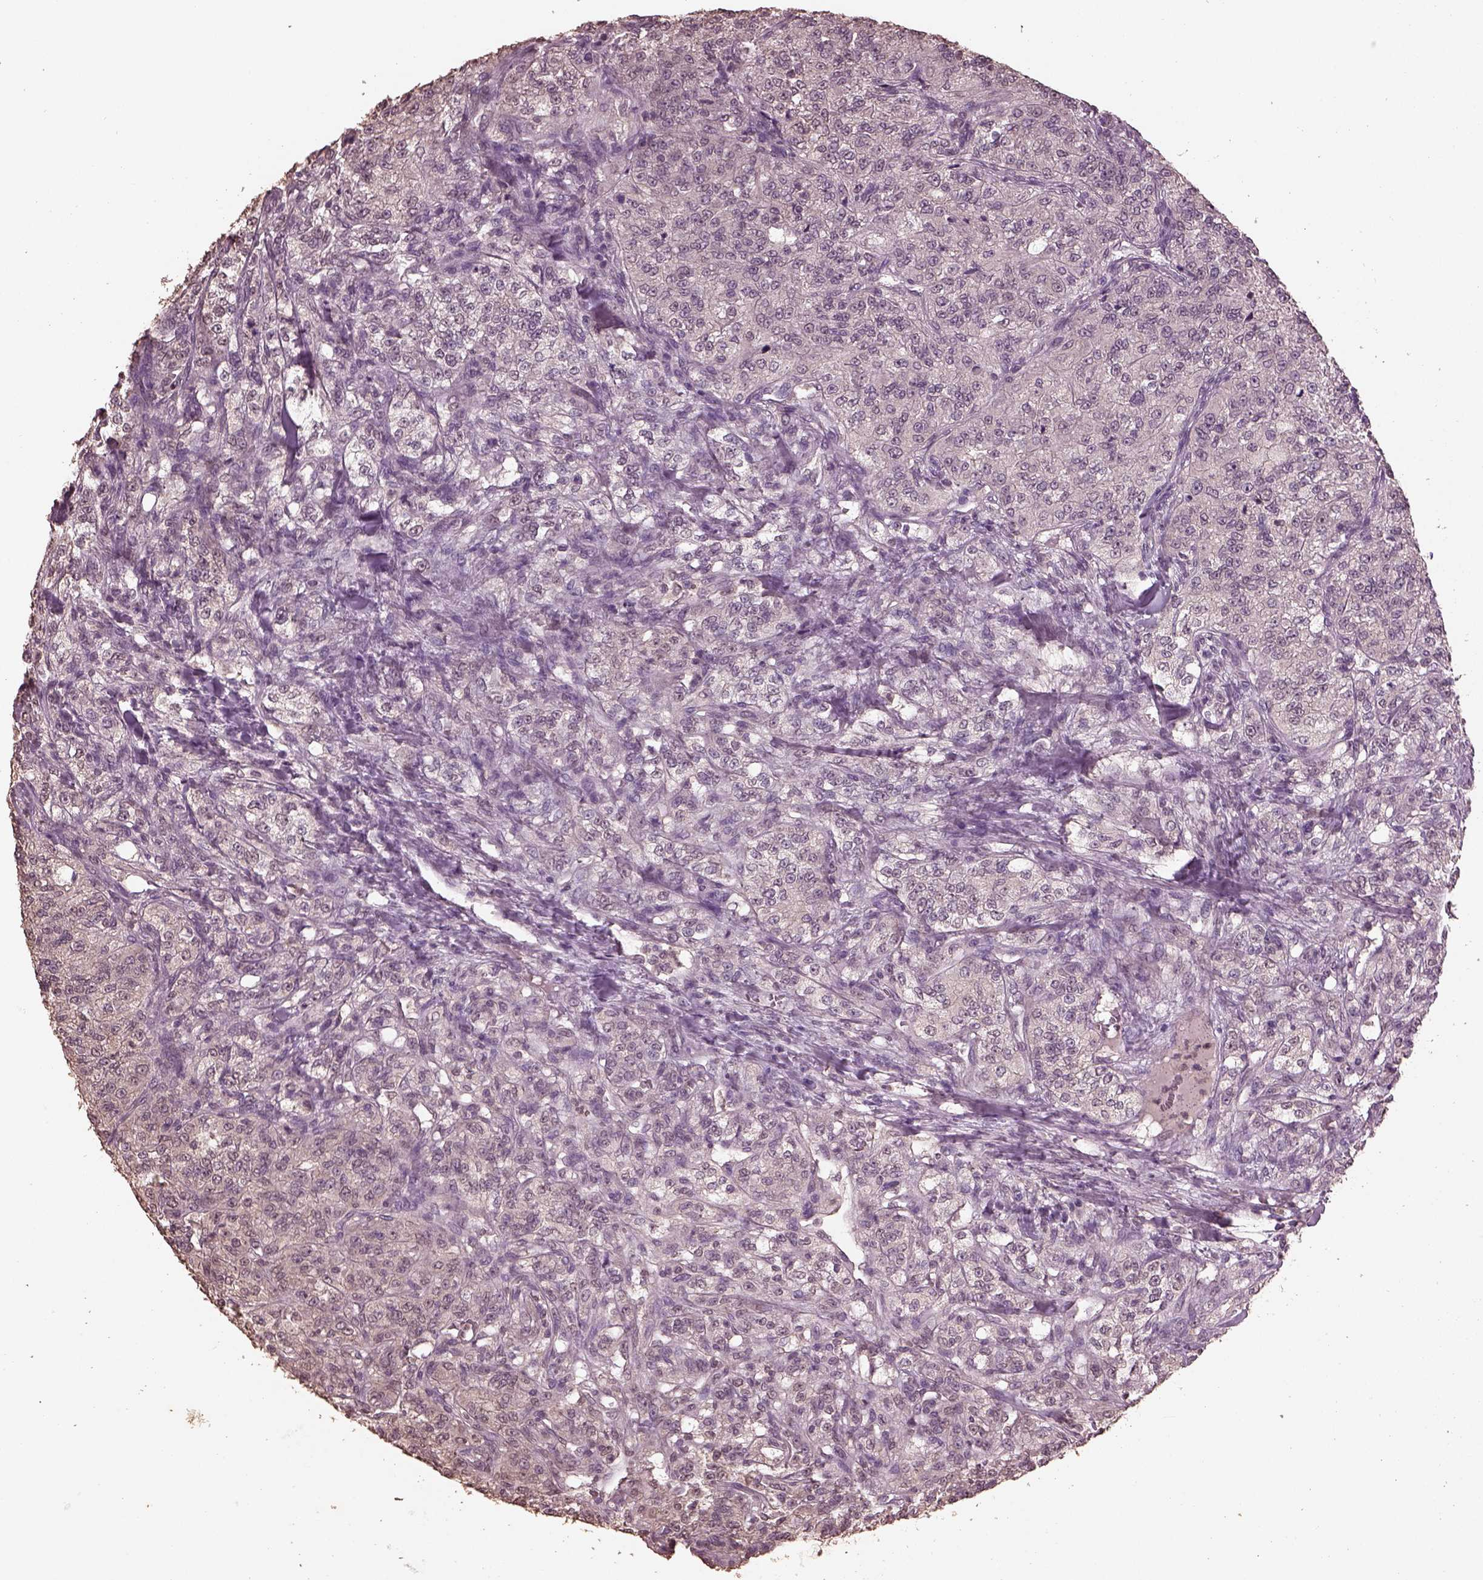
{"staining": {"intensity": "negative", "quantity": "none", "location": "none"}, "tissue": "renal cancer", "cell_type": "Tumor cells", "image_type": "cancer", "snomed": [{"axis": "morphology", "description": "Adenocarcinoma, NOS"}, {"axis": "topography", "description": "Kidney"}], "caption": "There is no significant positivity in tumor cells of renal cancer. Nuclei are stained in blue.", "gene": "CPT1C", "patient": {"sex": "female", "age": 63}}